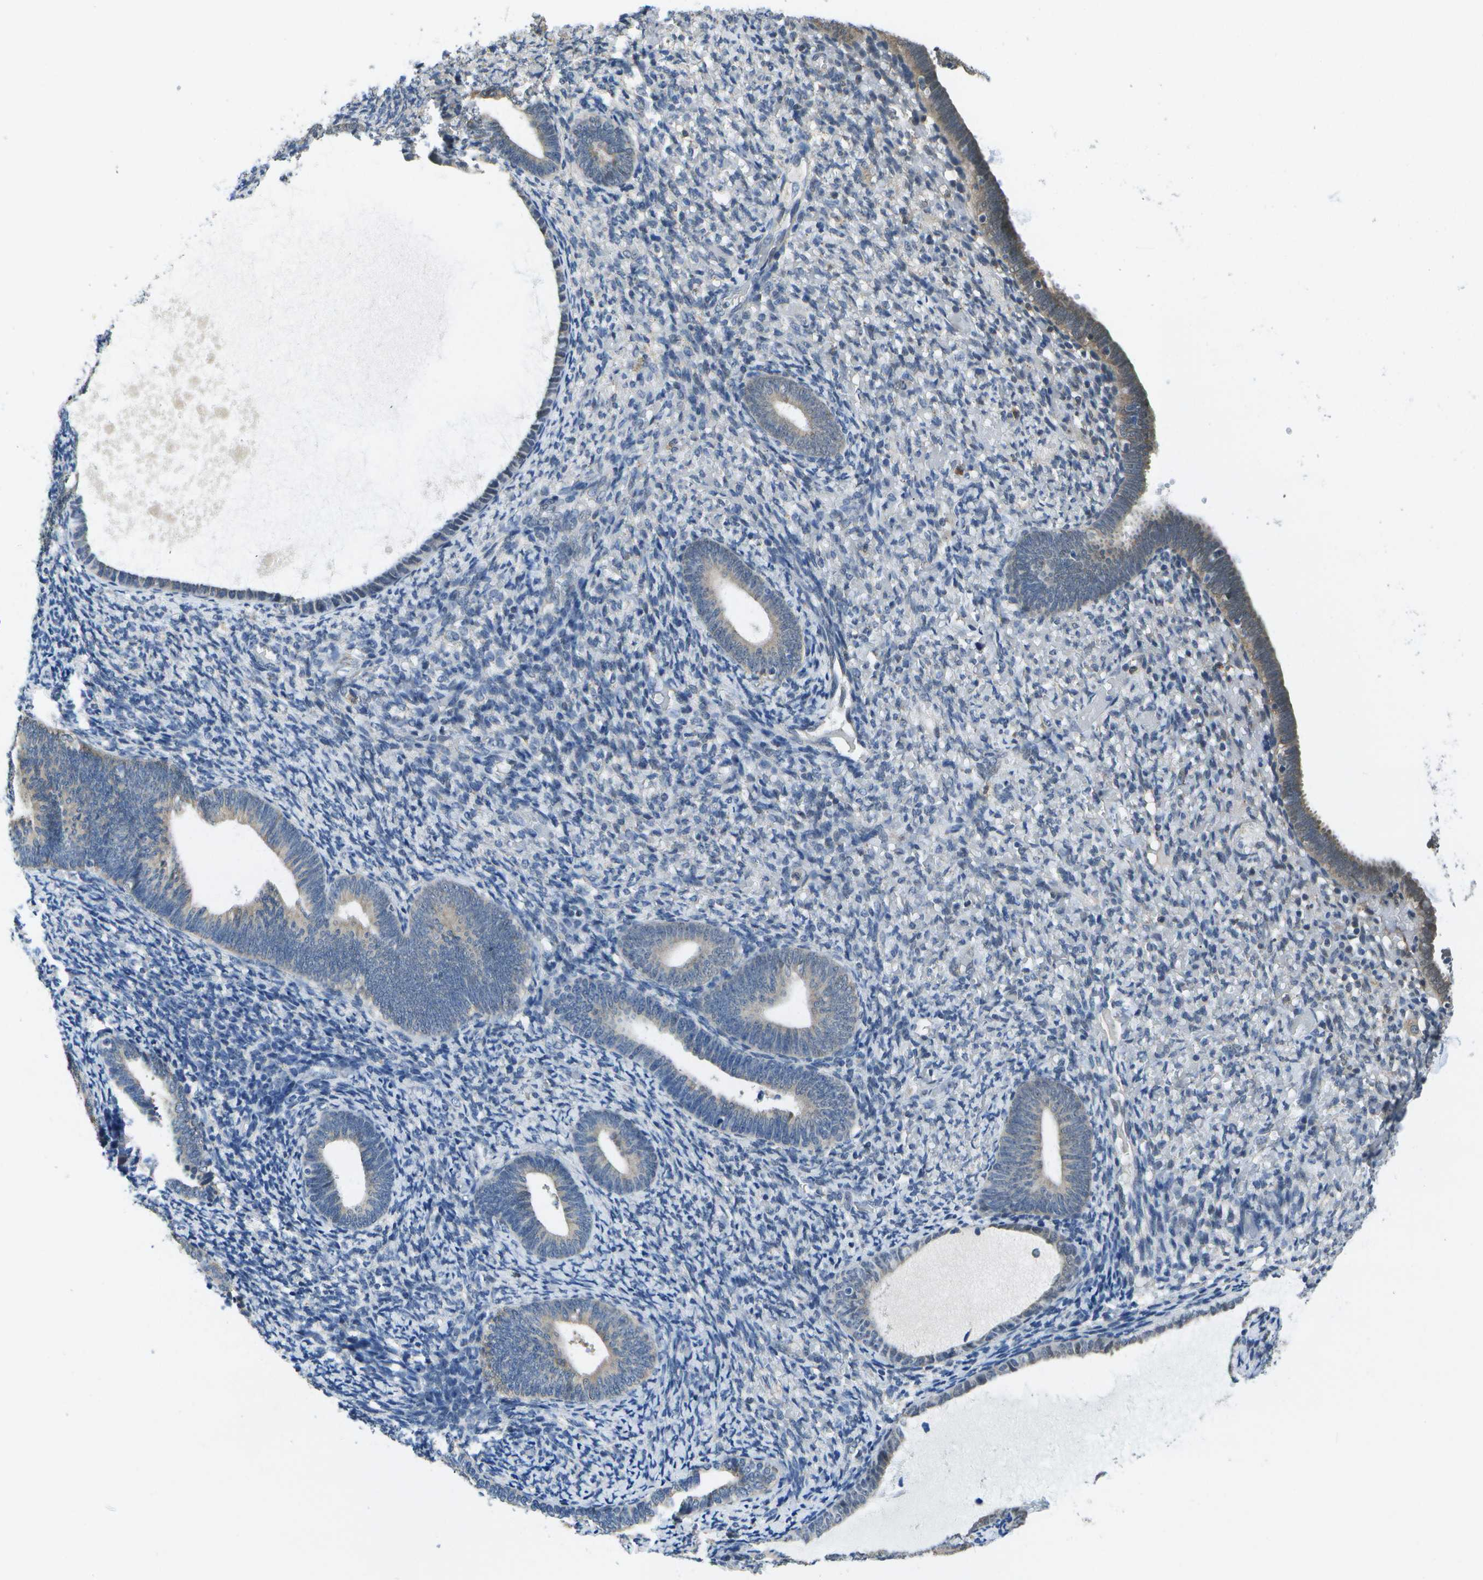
{"staining": {"intensity": "negative", "quantity": "none", "location": "none"}, "tissue": "endometrium", "cell_type": "Cells in endometrial stroma", "image_type": "normal", "snomed": [{"axis": "morphology", "description": "Normal tissue, NOS"}, {"axis": "topography", "description": "Endometrium"}], "caption": "High magnification brightfield microscopy of normal endometrium stained with DAB (brown) and counterstained with hematoxylin (blue): cells in endometrial stroma show no significant positivity.", "gene": "DSE", "patient": {"sex": "female", "age": 66}}